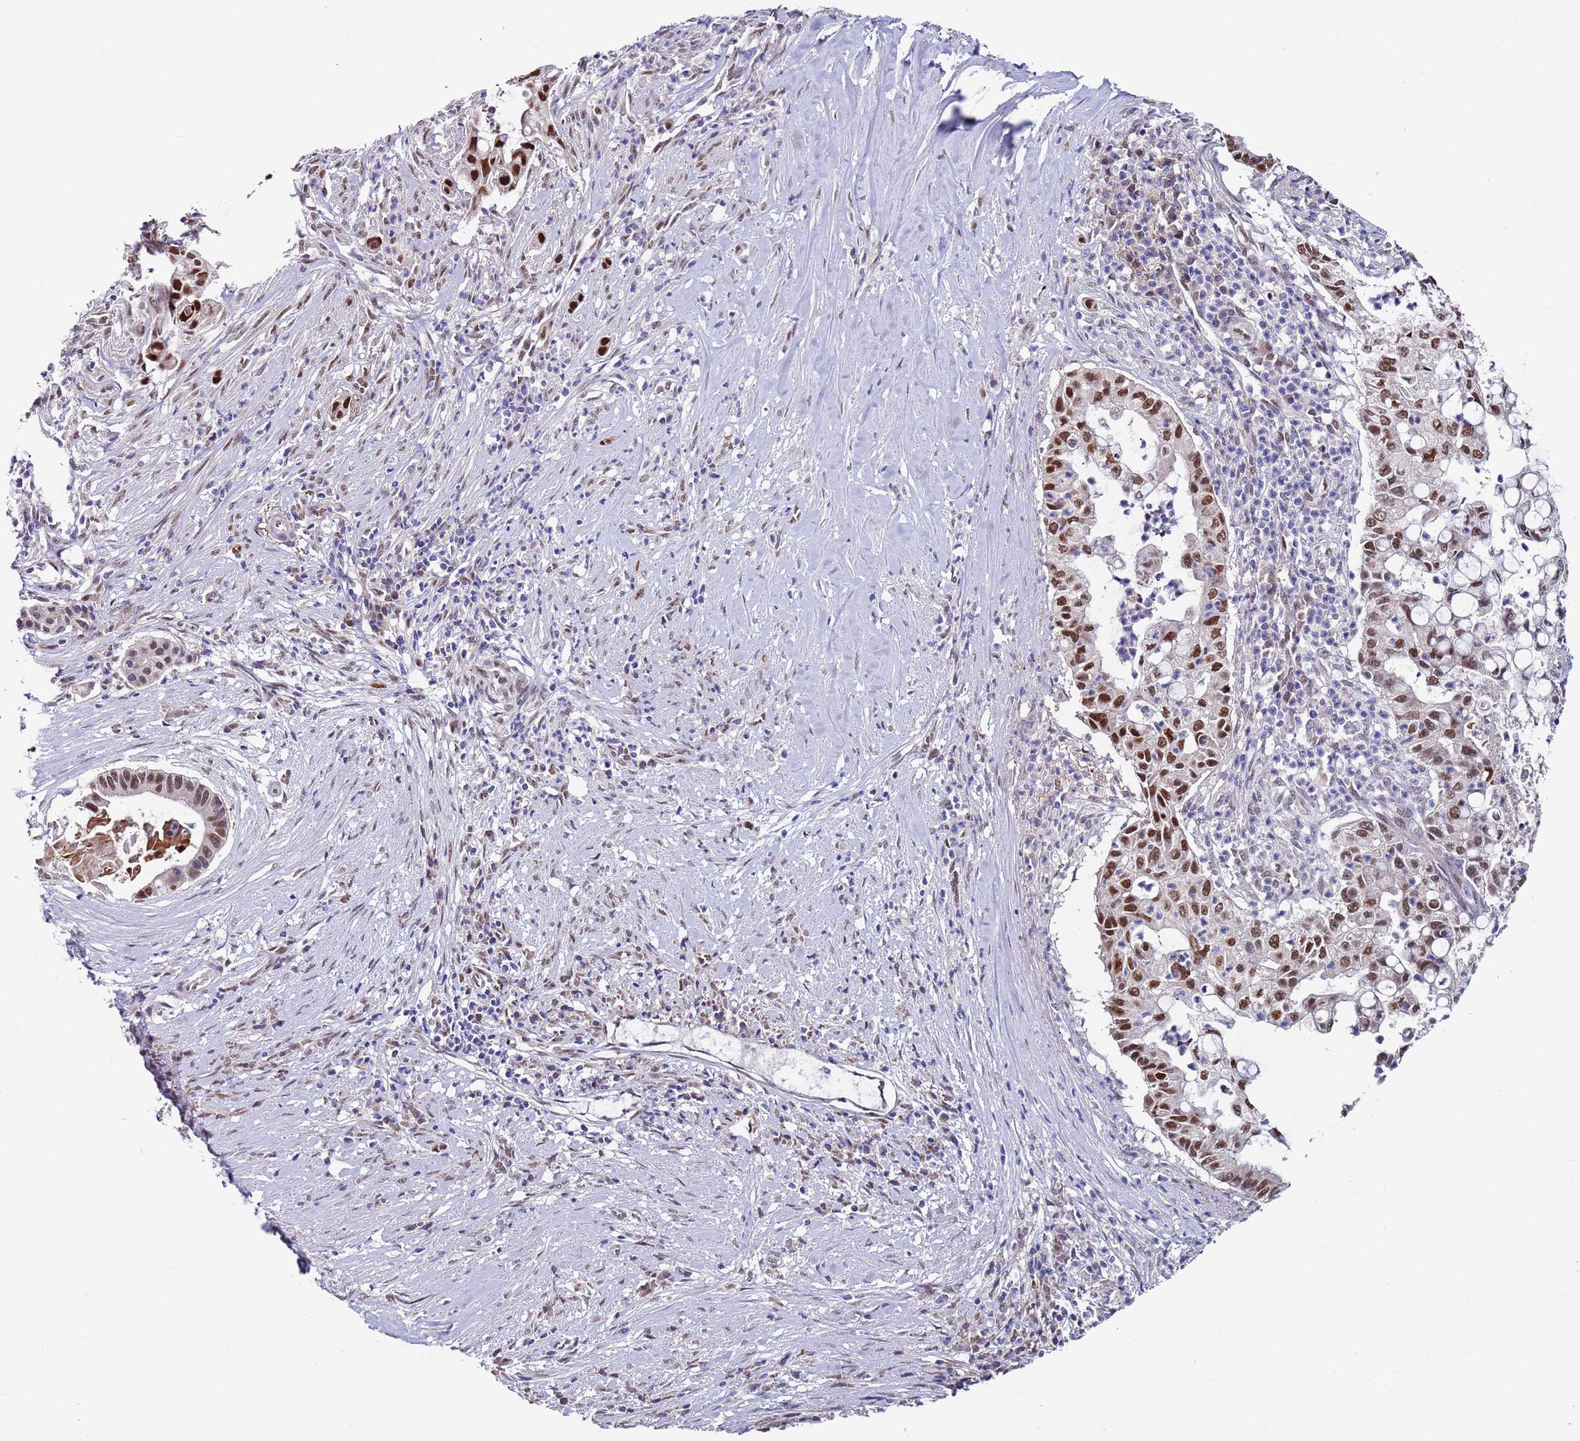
{"staining": {"intensity": "strong", "quantity": ">75%", "location": "nuclear"}, "tissue": "pancreatic cancer", "cell_type": "Tumor cells", "image_type": "cancer", "snomed": [{"axis": "morphology", "description": "Adenocarcinoma, NOS"}, {"axis": "topography", "description": "Pancreas"}], "caption": "Protein expression analysis of human pancreatic cancer (adenocarcinoma) reveals strong nuclear expression in about >75% of tumor cells.", "gene": "FBXO27", "patient": {"sex": "male", "age": 73}}